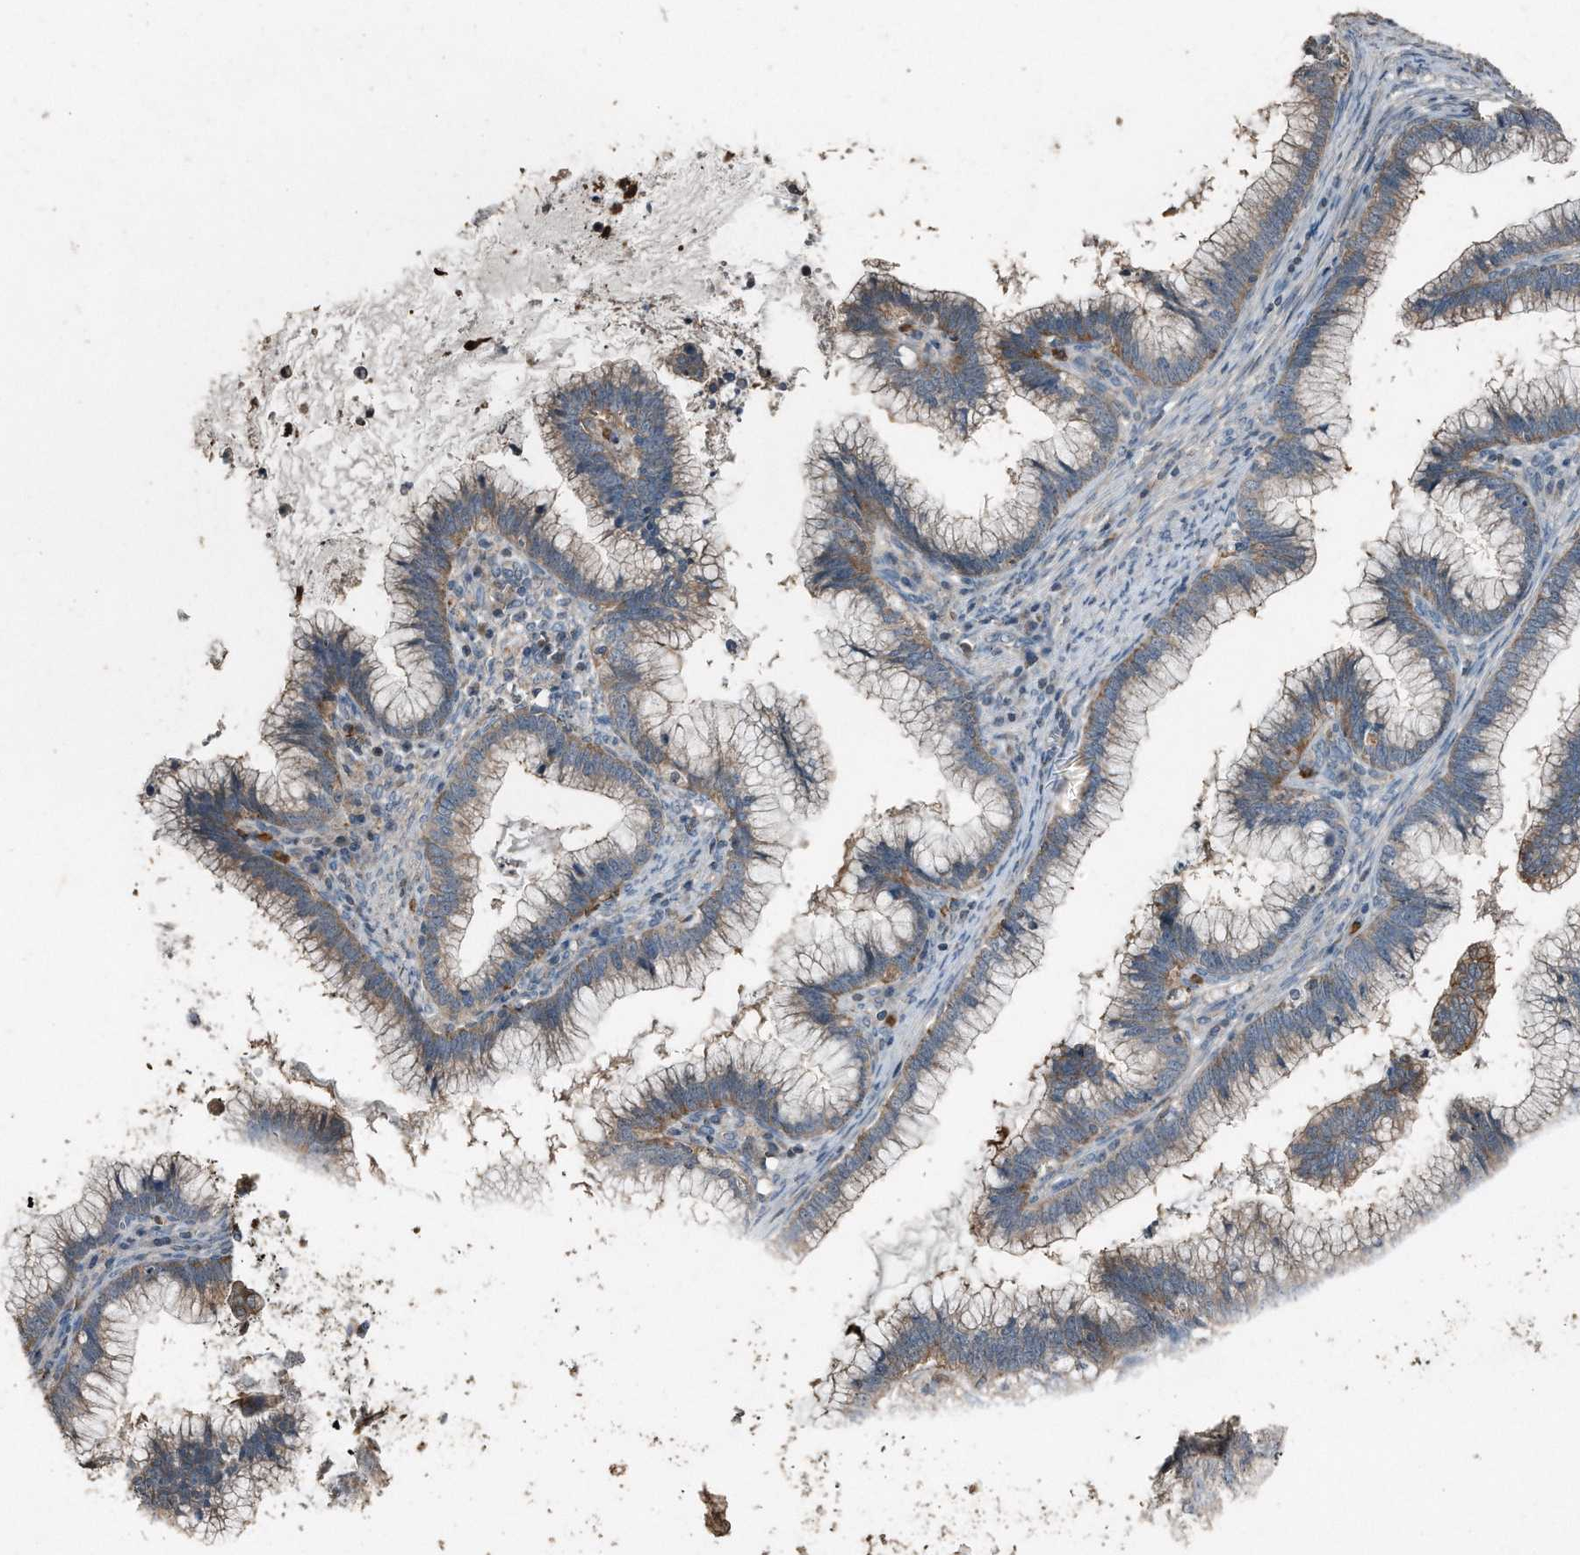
{"staining": {"intensity": "moderate", "quantity": "25%-75%", "location": "cytoplasmic/membranous"}, "tissue": "cervical cancer", "cell_type": "Tumor cells", "image_type": "cancer", "snomed": [{"axis": "morphology", "description": "Adenocarcinoma, NOS"}, {"axis": "topography", "description": "Cervix"}], "caption": "The photomicrograph shows a brown stain indicating the presence of a protein in the cytoplasmic/membranous of tumor cells in cervical cancer. The protein is stained brown, and the nuclei are stained in blue (DAB IHC with brightfield microscopy, high magnification).", "gene": "C9", "patient": {"sex": "female", "age": 36}}